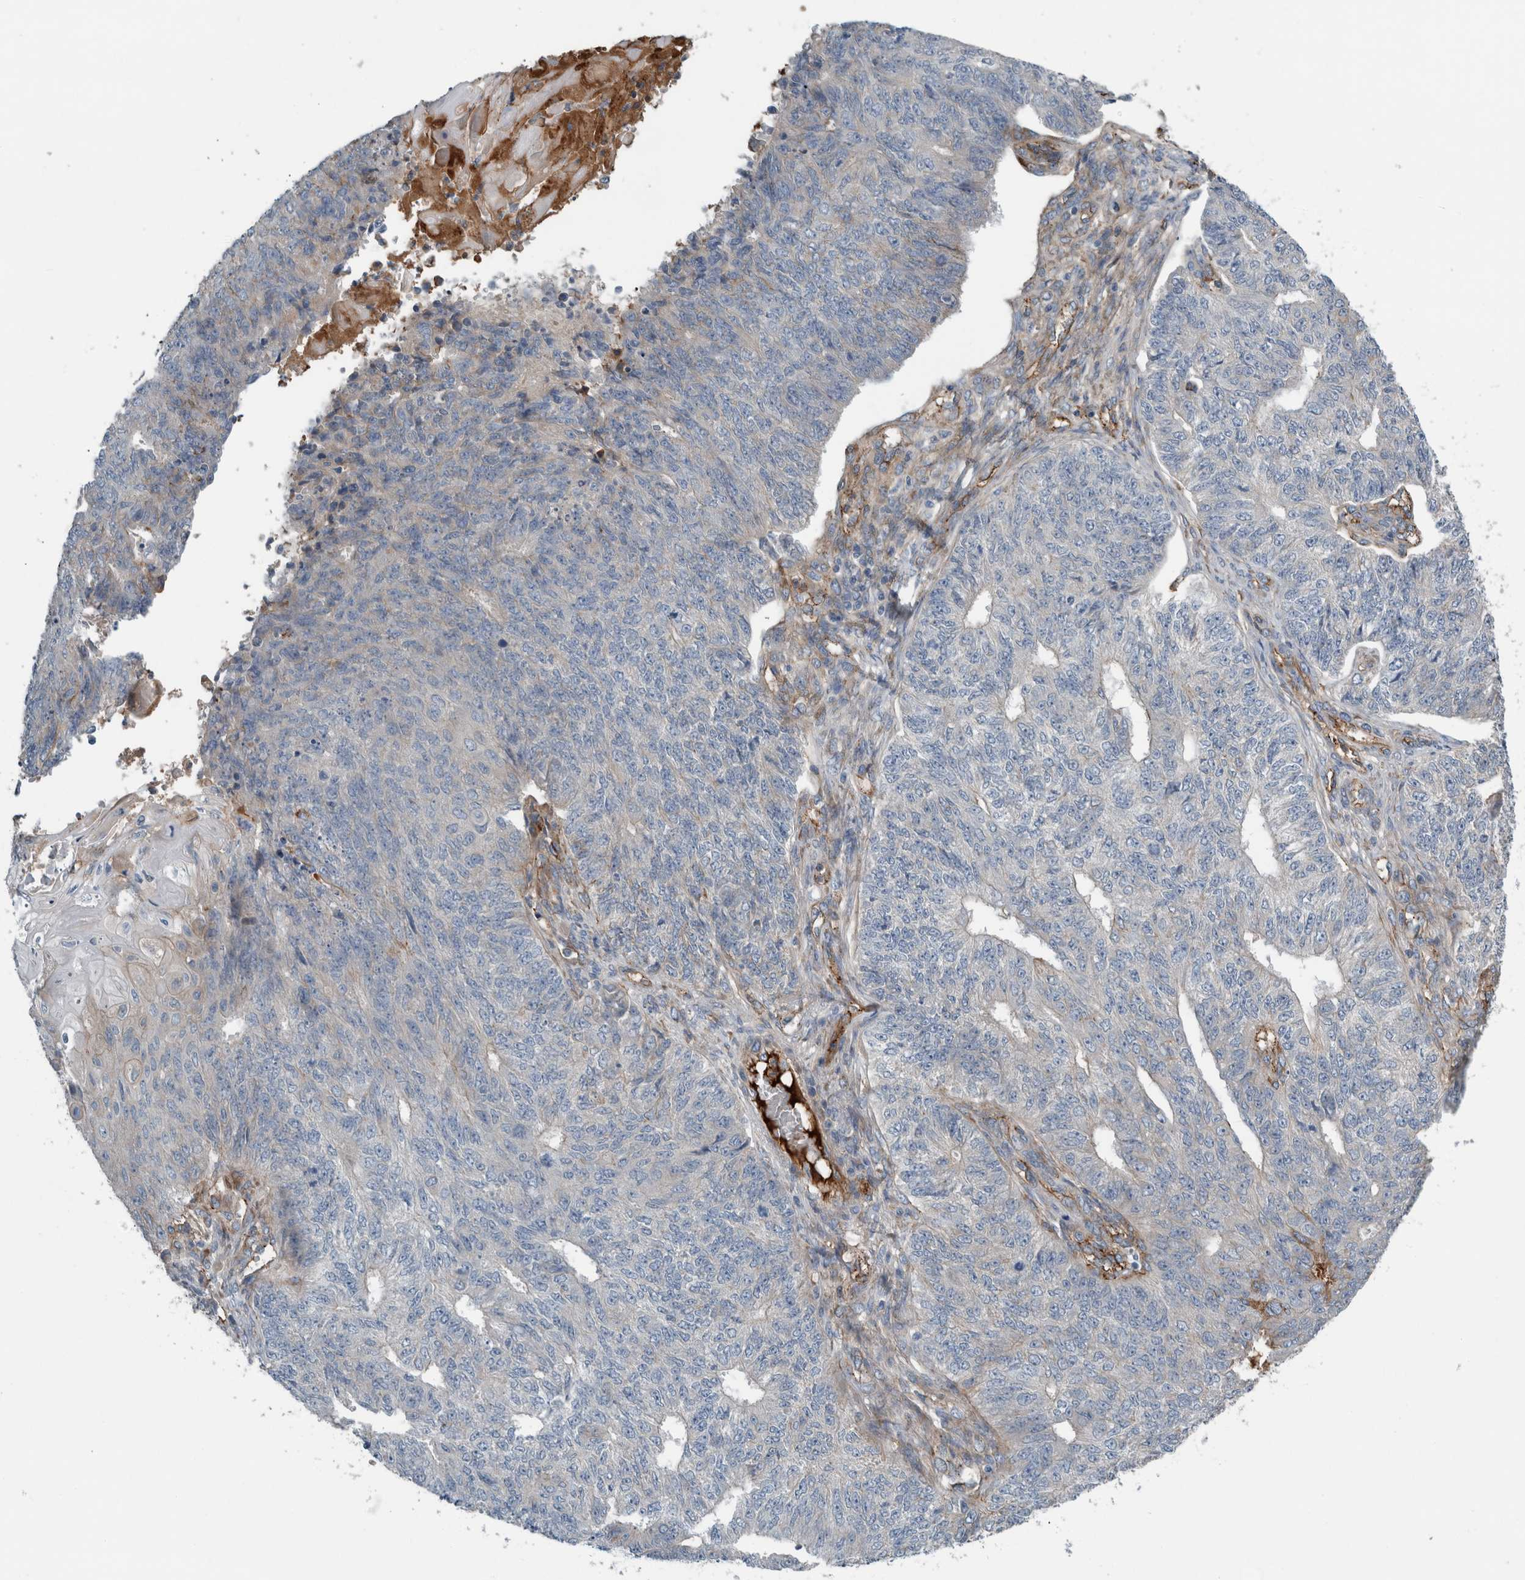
{"staining": {"intensity": "negative", "quantity": "none", "location": "none"}, "tissue": "endometrial cancer", "cell_type": "Tumor cells", "image_type": "cancer", "snomed": [{"axis": "morphology", "description": "Adenocarcinoma, NOS"}, {"axis": "topography", "description": "Endometrium"}], "caption": "An image of human endometrial adenocarcinoma is negative for staining in tumor cells.", "gene": "GLT8D2", "patient": {"sex": "female", "age": 32}}